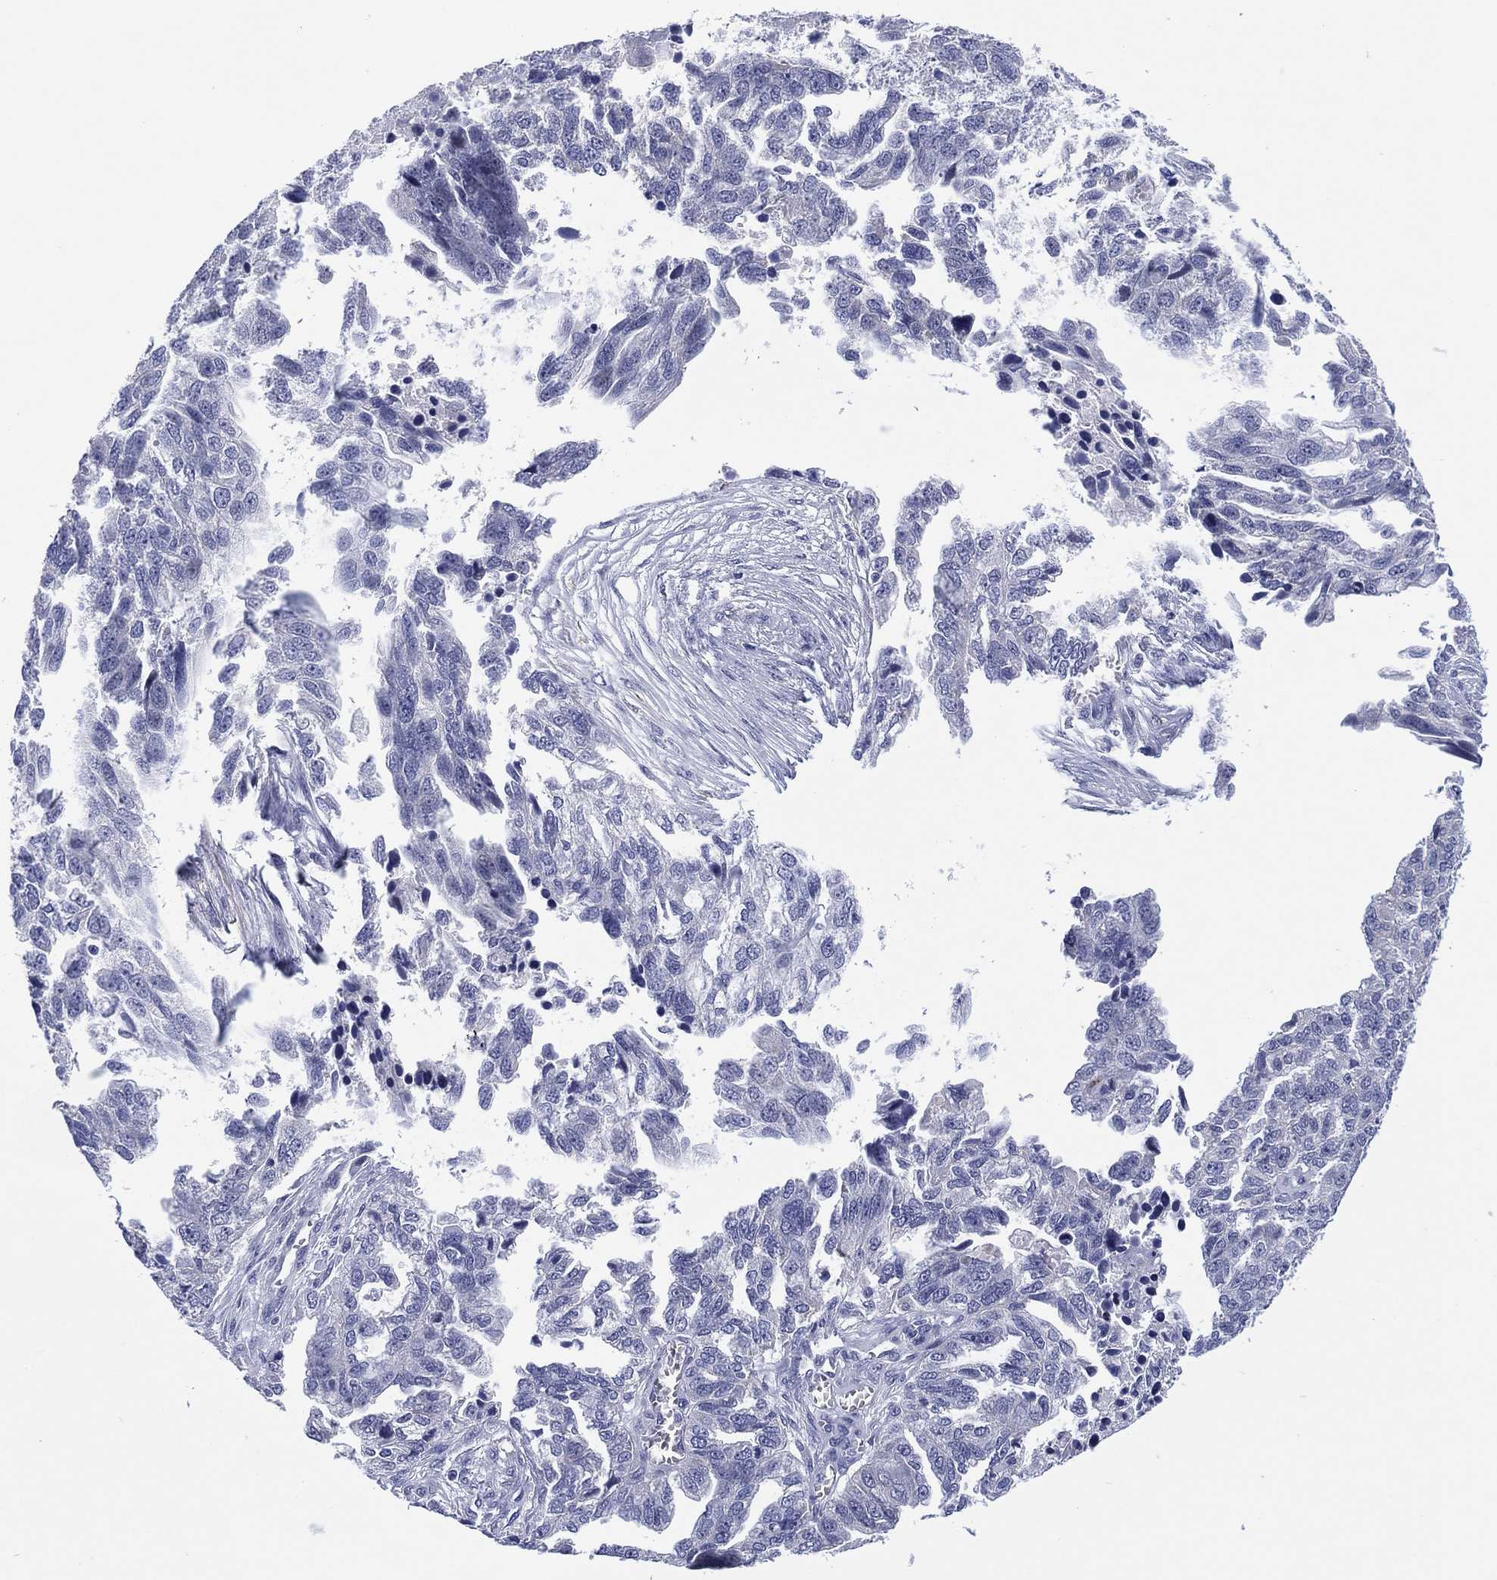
{"staining": {"intensity": "negative", "quantity": "none", "location": "none"}, "tissue": "ovarian cancer", "cell_type": "Tumor cells", "image_type": "cancer", "snomed": [{"axis": "morphology", "description": "Cystadenocarcinoma, serous, NOS"}, {"axis": "topography", "description": "Ovary"}], "caption": "Protein analysis of ovarian cancer (serous cystadenocarcinoma) demonstrates no significant positivity in tumor cells. The staining is performed using DAB brown chromogen with nuclei counter-stained in using hematoxylin.", "gene": "CLIP3", "patient": {"sex": "female", "age": 51}}